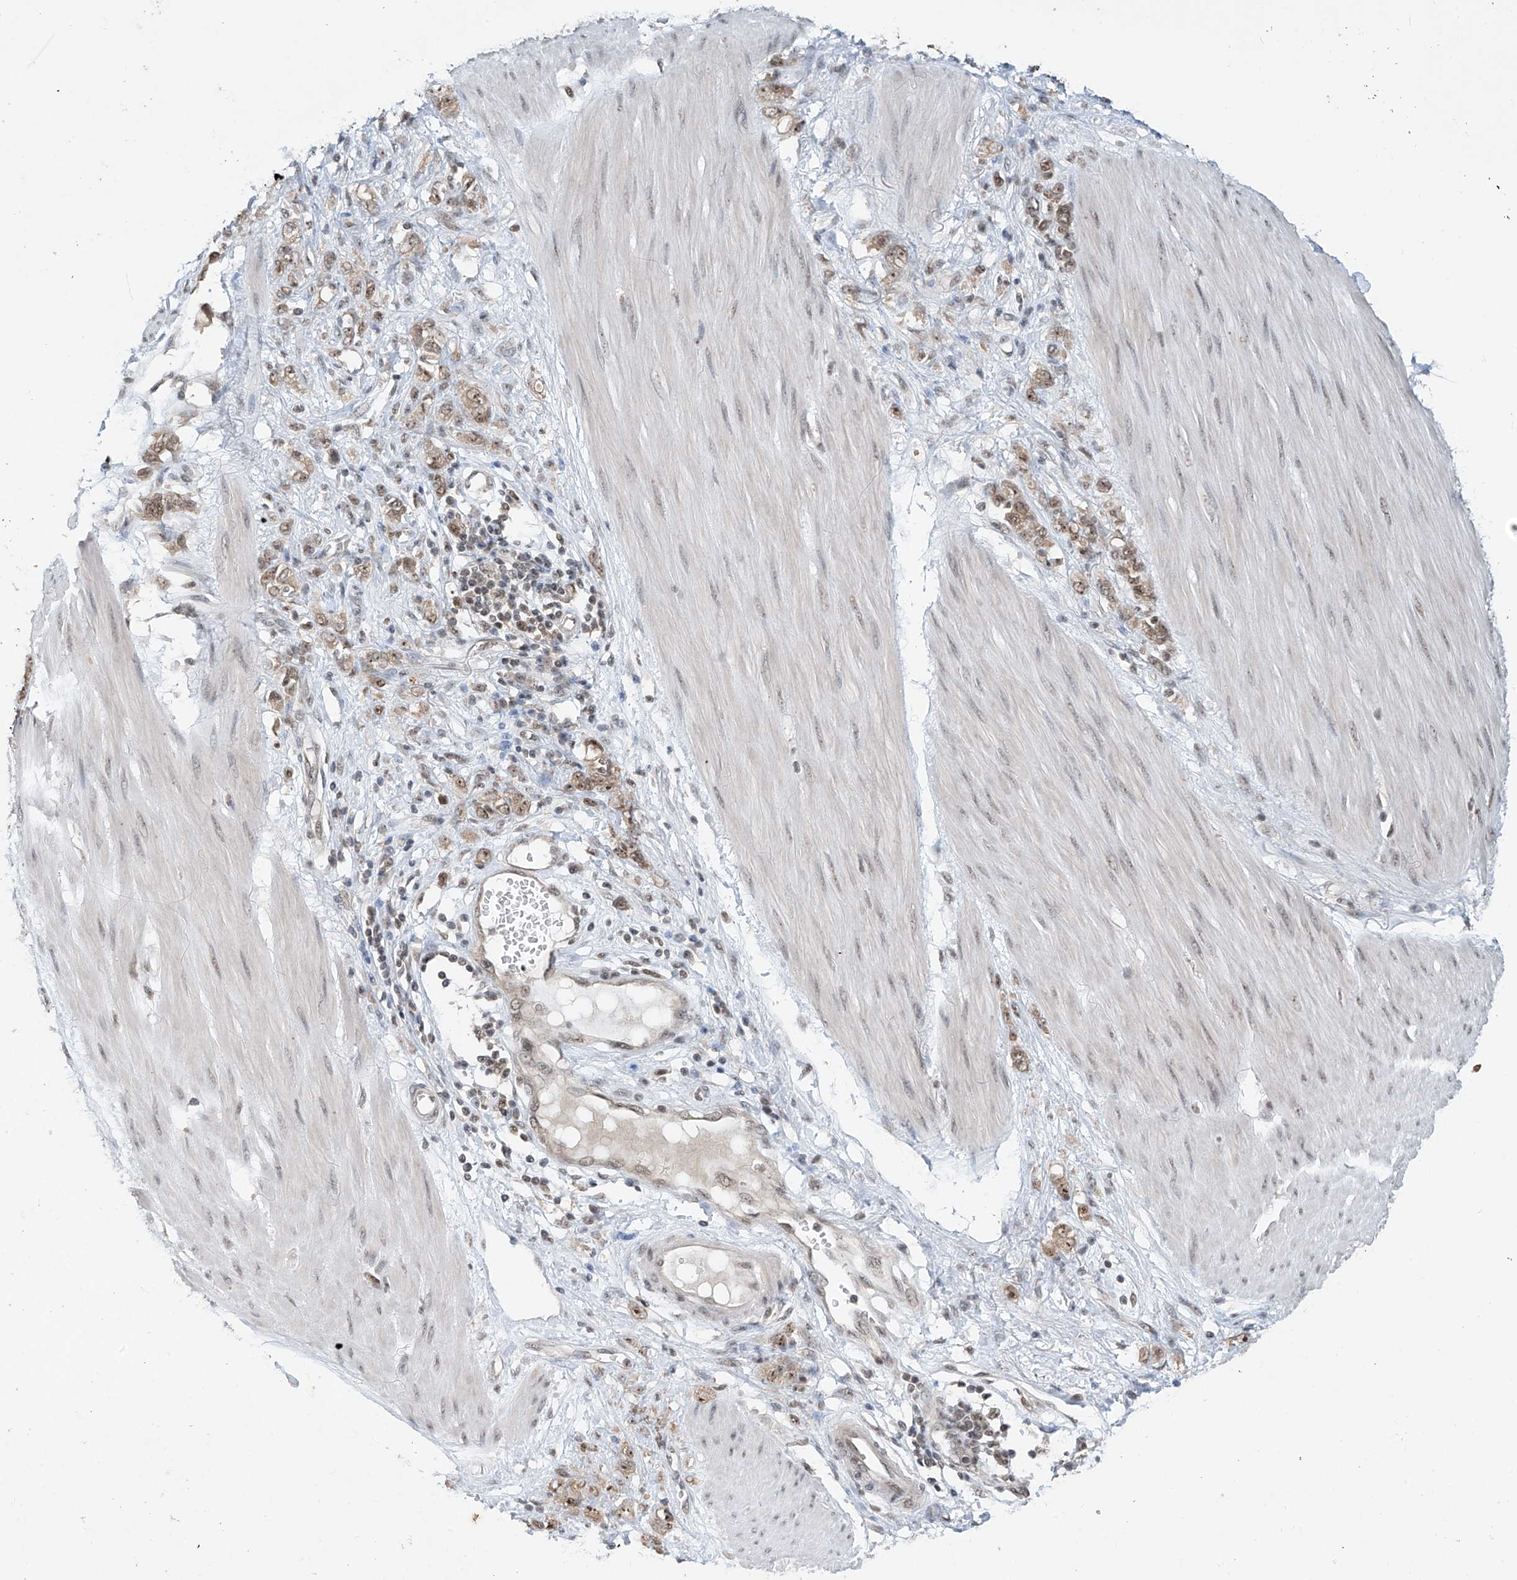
{"staining": {"intensity": "weak", "quantity": ">75%", "location": "cytoplasmic/membranous,nuclear"}, "tissue": "stomach cancer", "cell_type": "Tumor cells", "image_type": "cancer", "snomed": [{"axis": "morphology", "description": "Adenocarcinoma, NOS"}, {"axis": "topography", "description": "Stomach"}], "caption": "Adenocarcinoma (stomach) tissue exhibits weak cytoplasmic/membranous and nuclear expression in approximately >75% of tumor cells, visualized by immunohistochemistry. (Brightfield microscopy of DAB IHC at high magnification).", "gene": "RPAIN", "patient": {"sex": "female", "age": 76}}